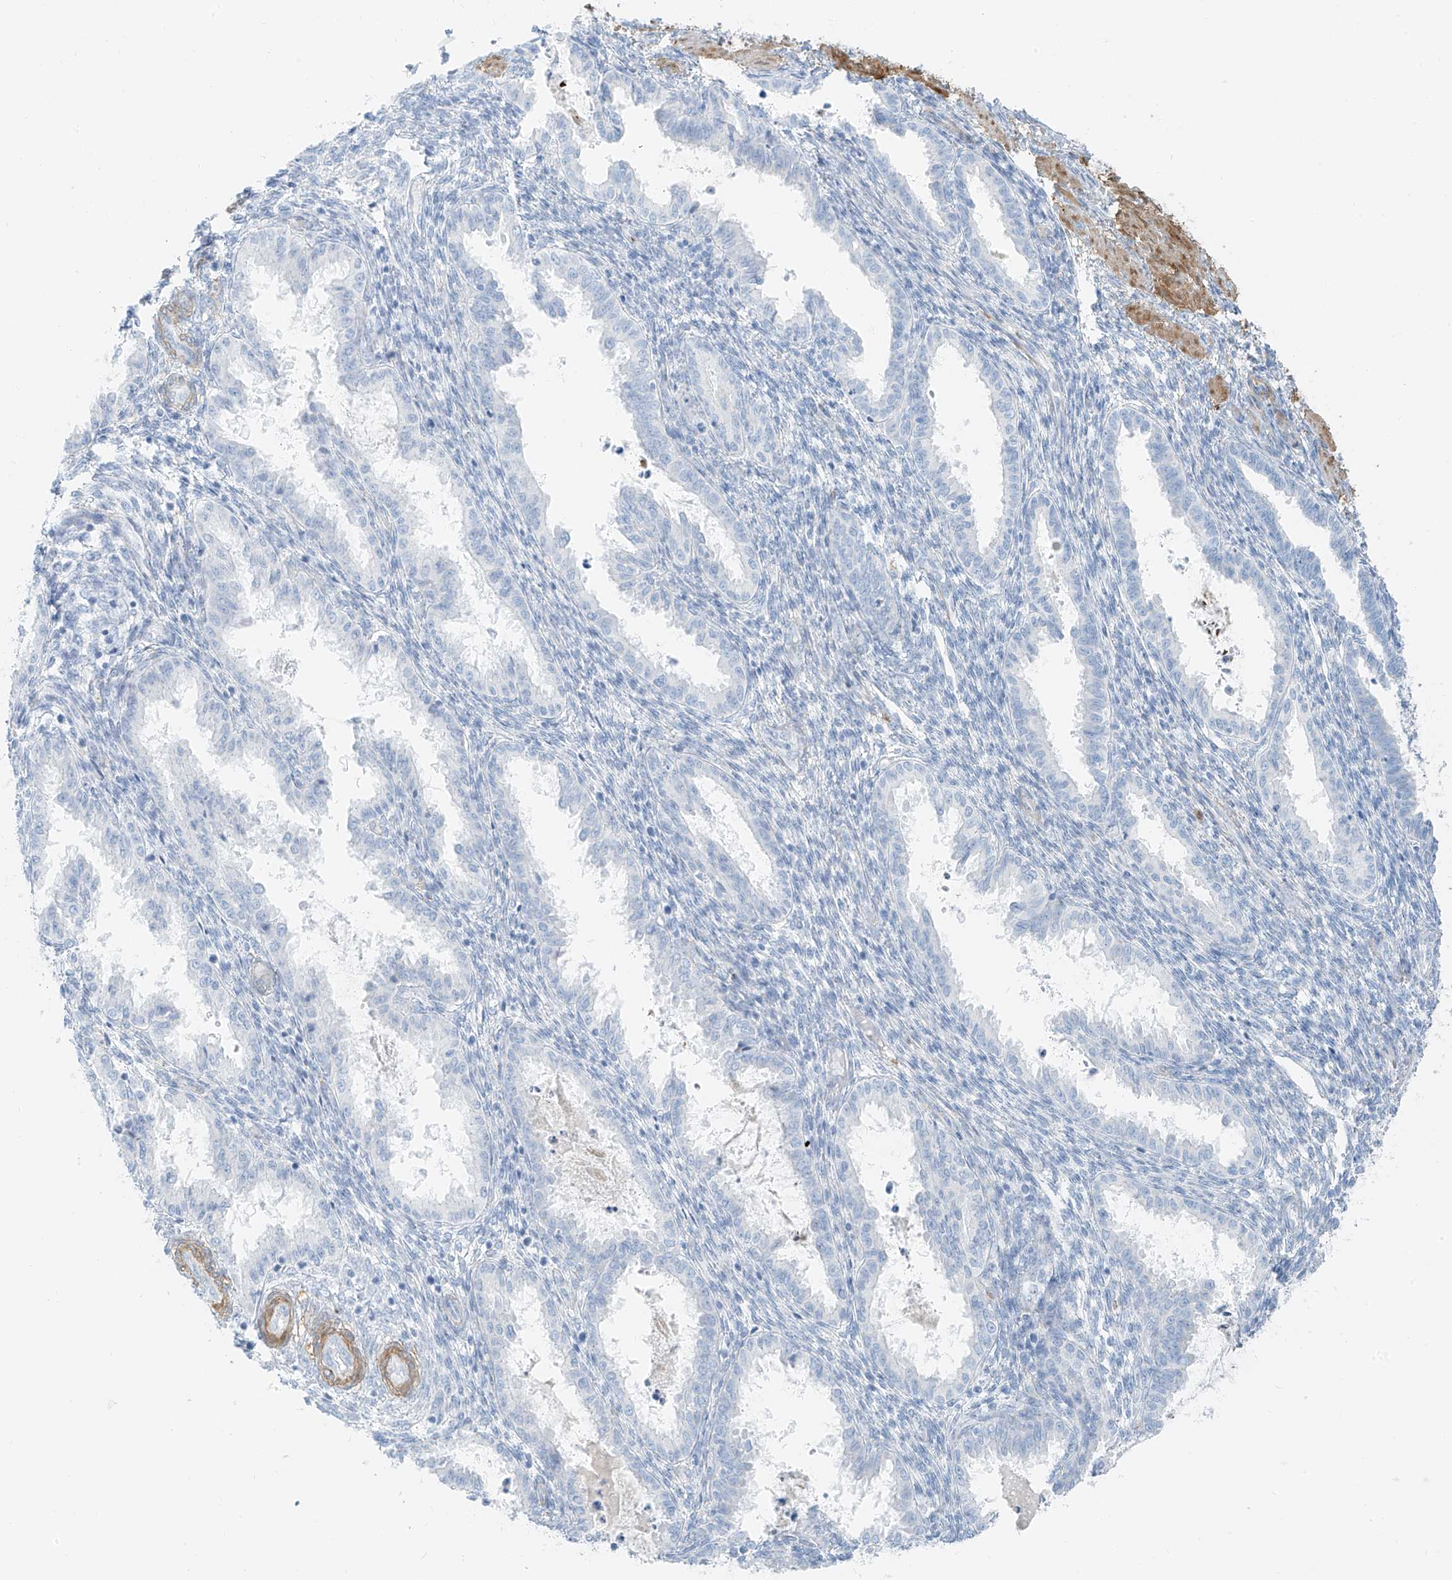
{"staining": {"intensity": "negative", "quantity": "none", "location": "none"}, "tissue": "endometrium", "cell_type": "Cells in endometrial stroma", "image_type": "normal", "snomed": [{"axis": "morphology", "description": "Normal tissue, NOS"}, {"axis": "topography", "description": "Endometrium"}], "caption": "Immunohistochemistry image of benign endometrium stained for a protein (brown), which displays no positivity in cells in endometrial stroma.", "gene": "SMCP", "patient": {"sex": "female", "age": 33}}